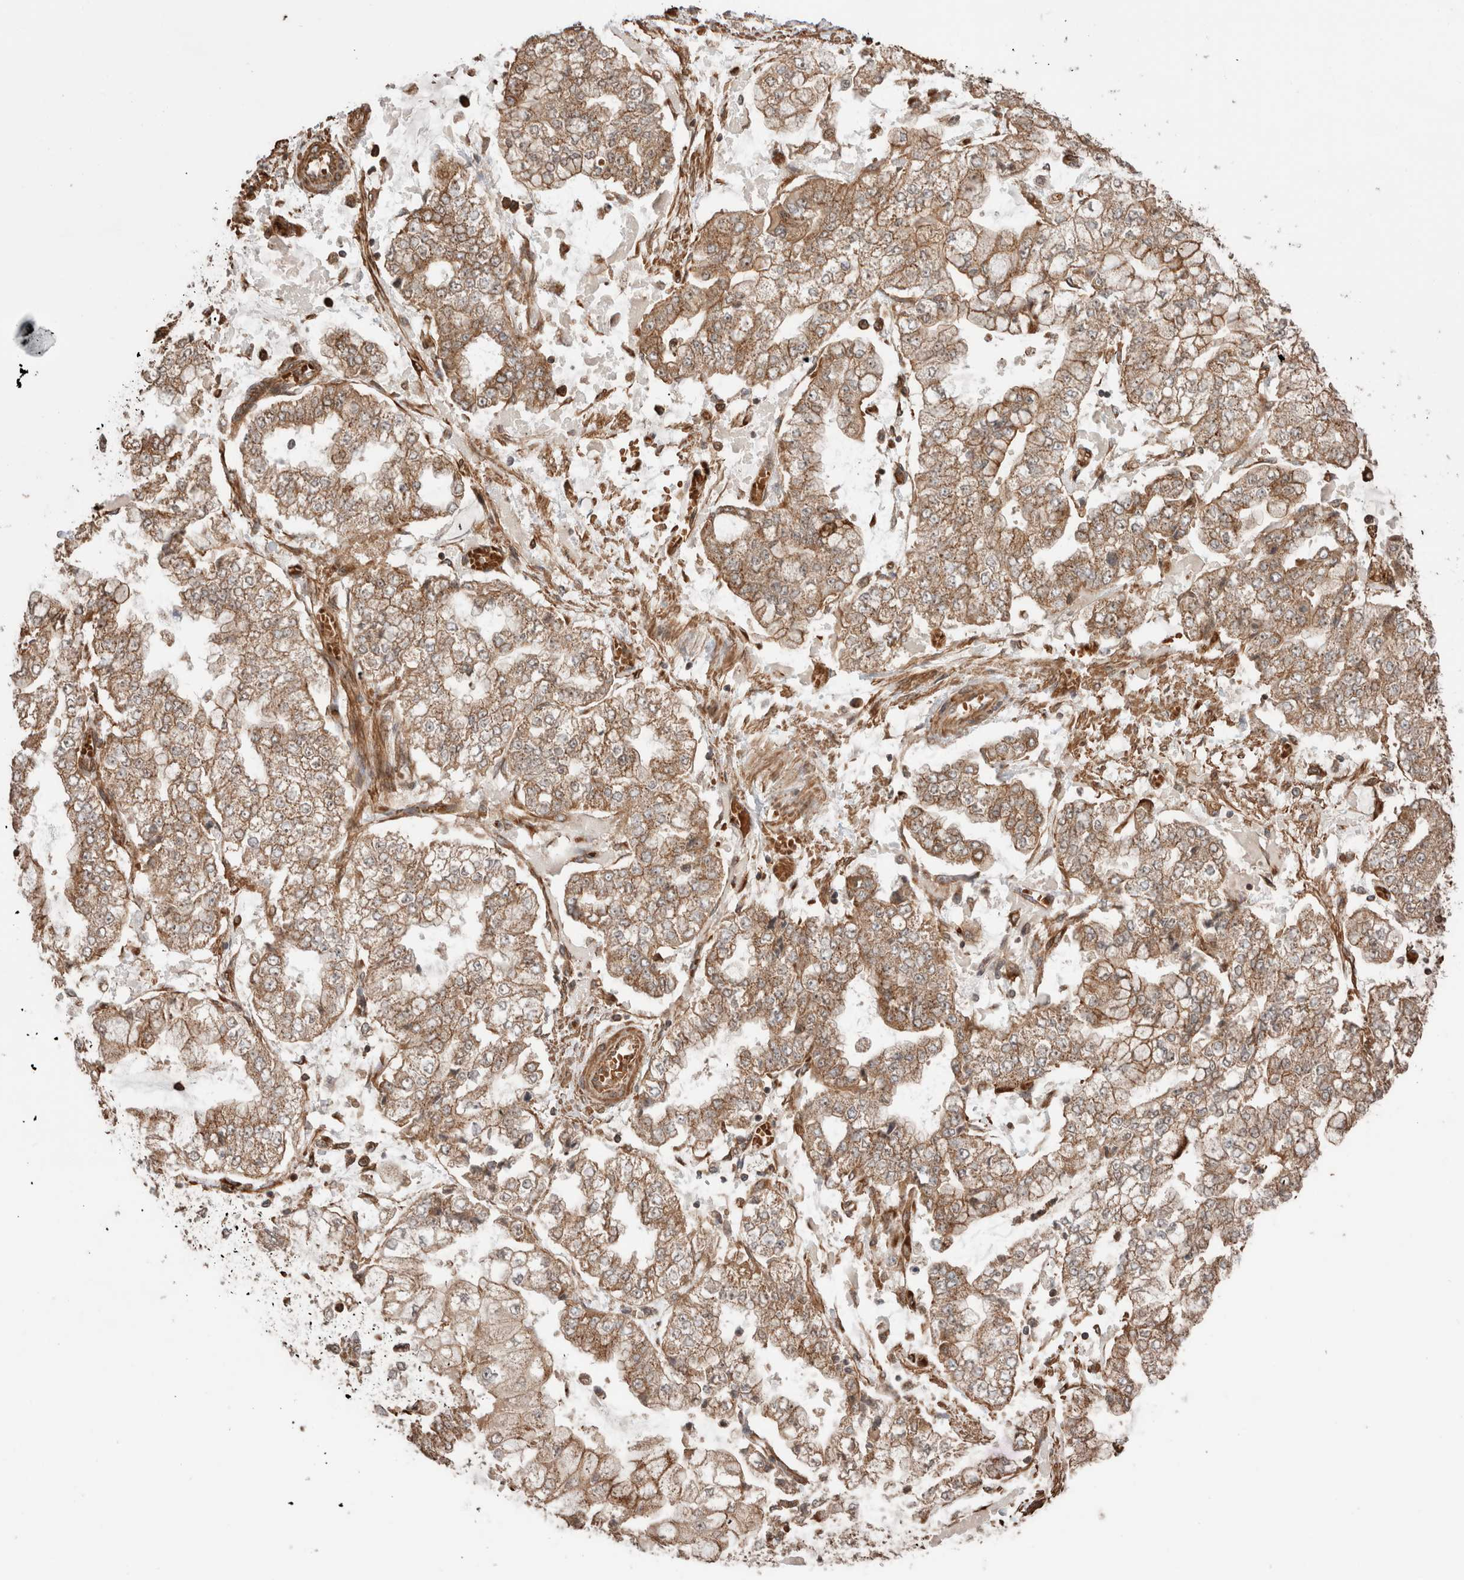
{"staining": {"intensity": "moderate", "quantity": ">75%", "location": "cytoplasmic/membranous"}, "tissue": "stomach cancer", "cell_type": "Tumor cells", "image_type": "cancer", "snomed": [{"axis": "morphology", "description": "Adenocarcinoma, NOS"}, {"axis": "topography", "description": "Stomach"}], "caption": "Stomach cancer (adenocarcinoma) tissue exhibits moderate cytoplasmic/membranous expression in approximately >75% of tumor cells", "gene": "ZNF649", "patient": {"sex": "male", "age": 76}}